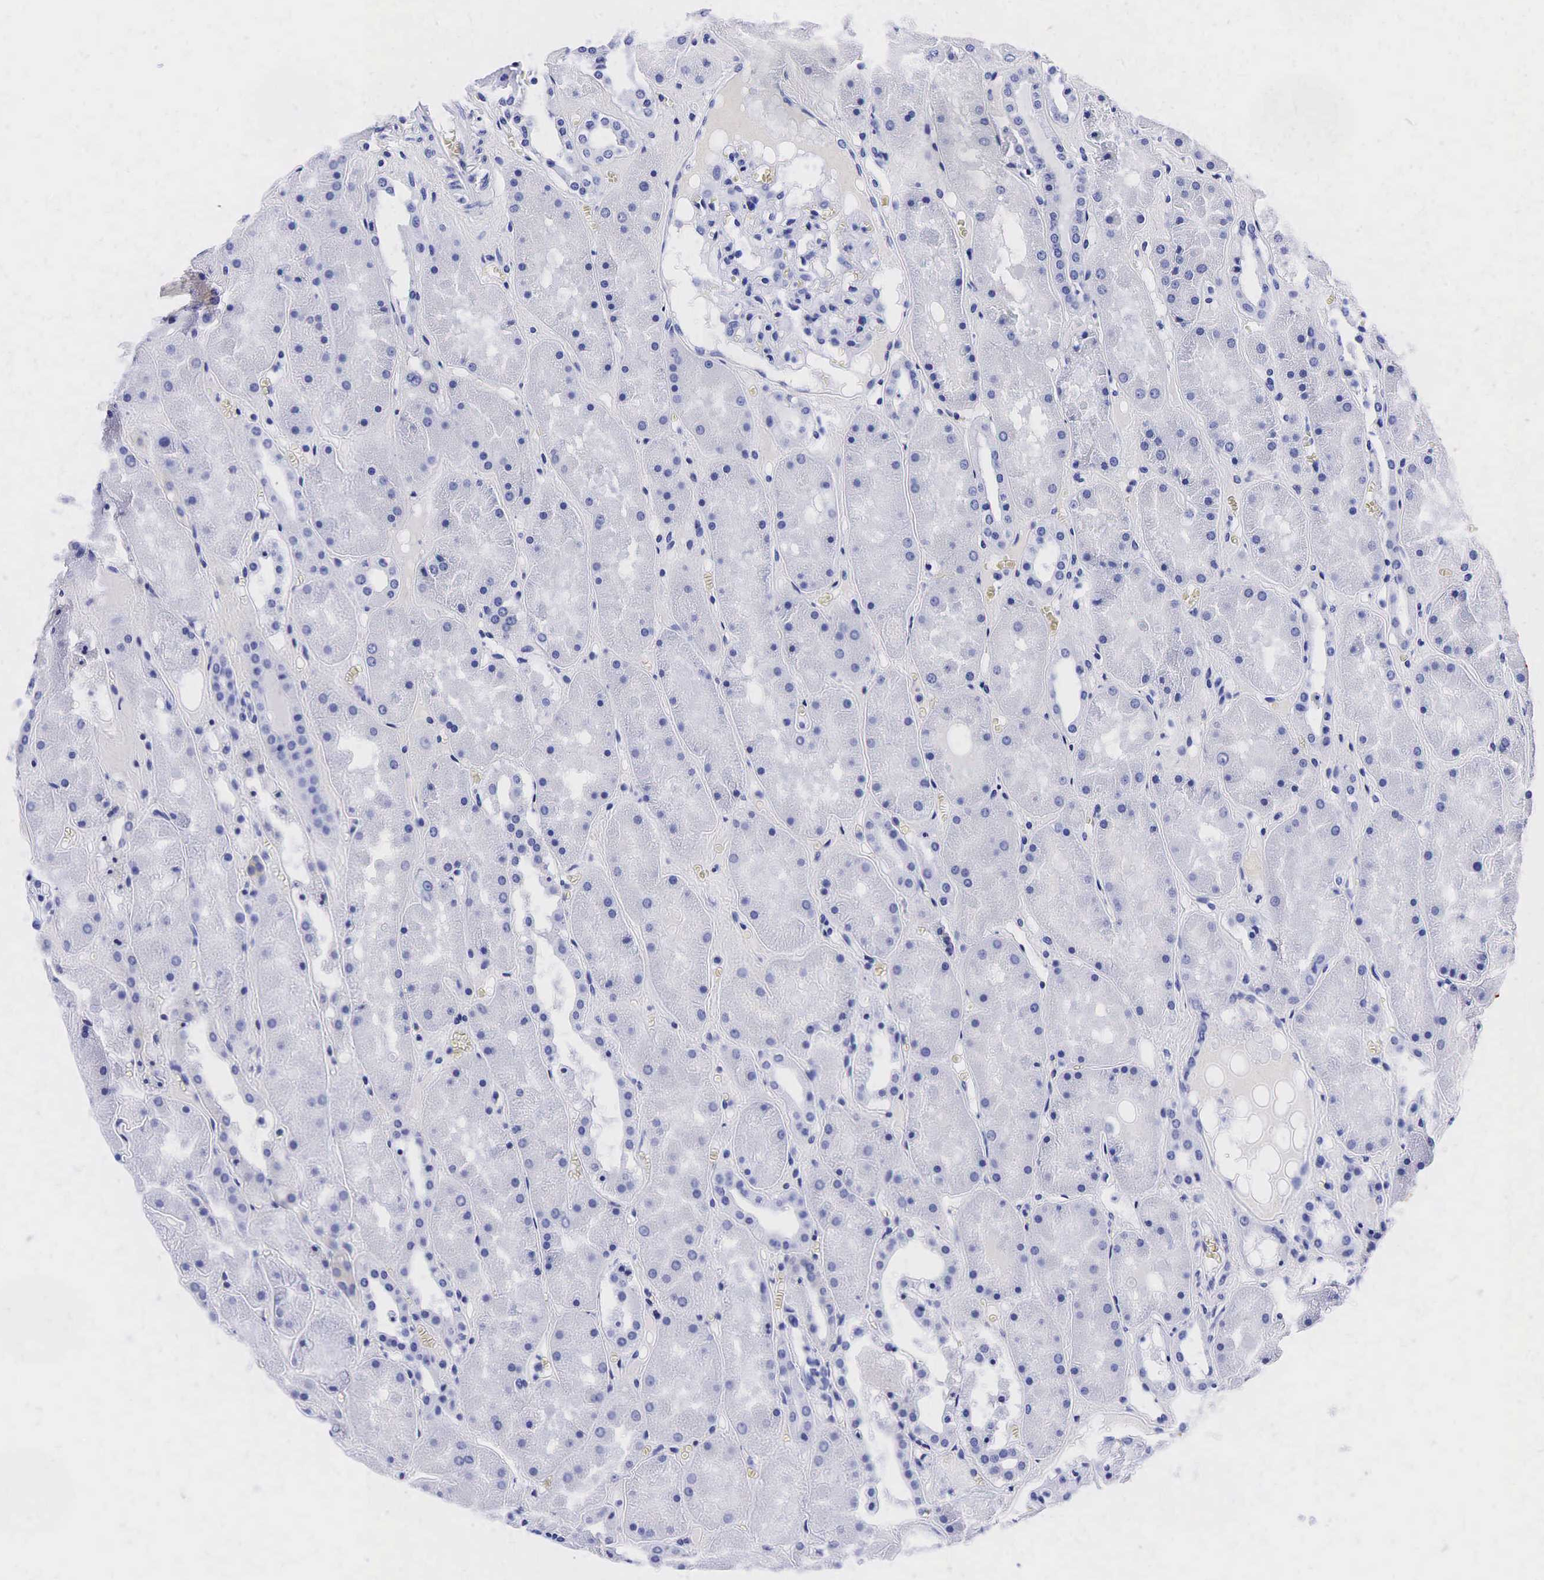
{"staining": {"intensity": "negative", "quantity": "none", "location": "none"}, "tissue": "kidney", "cell_type": "Cells in glomeruli", "image_type": "normal", "snomed": [{"axis": "morphology", "description": "Normal tissue, NOS"}, {"axis": "topography", "description": "Kidney"}], "caption": "Kidney stained for a protein using immunohistochemistry (IHC) displays no staining cells in glomeruli.", "gene": "ACP3", "patient": {"sex": "male", "age": 36}}